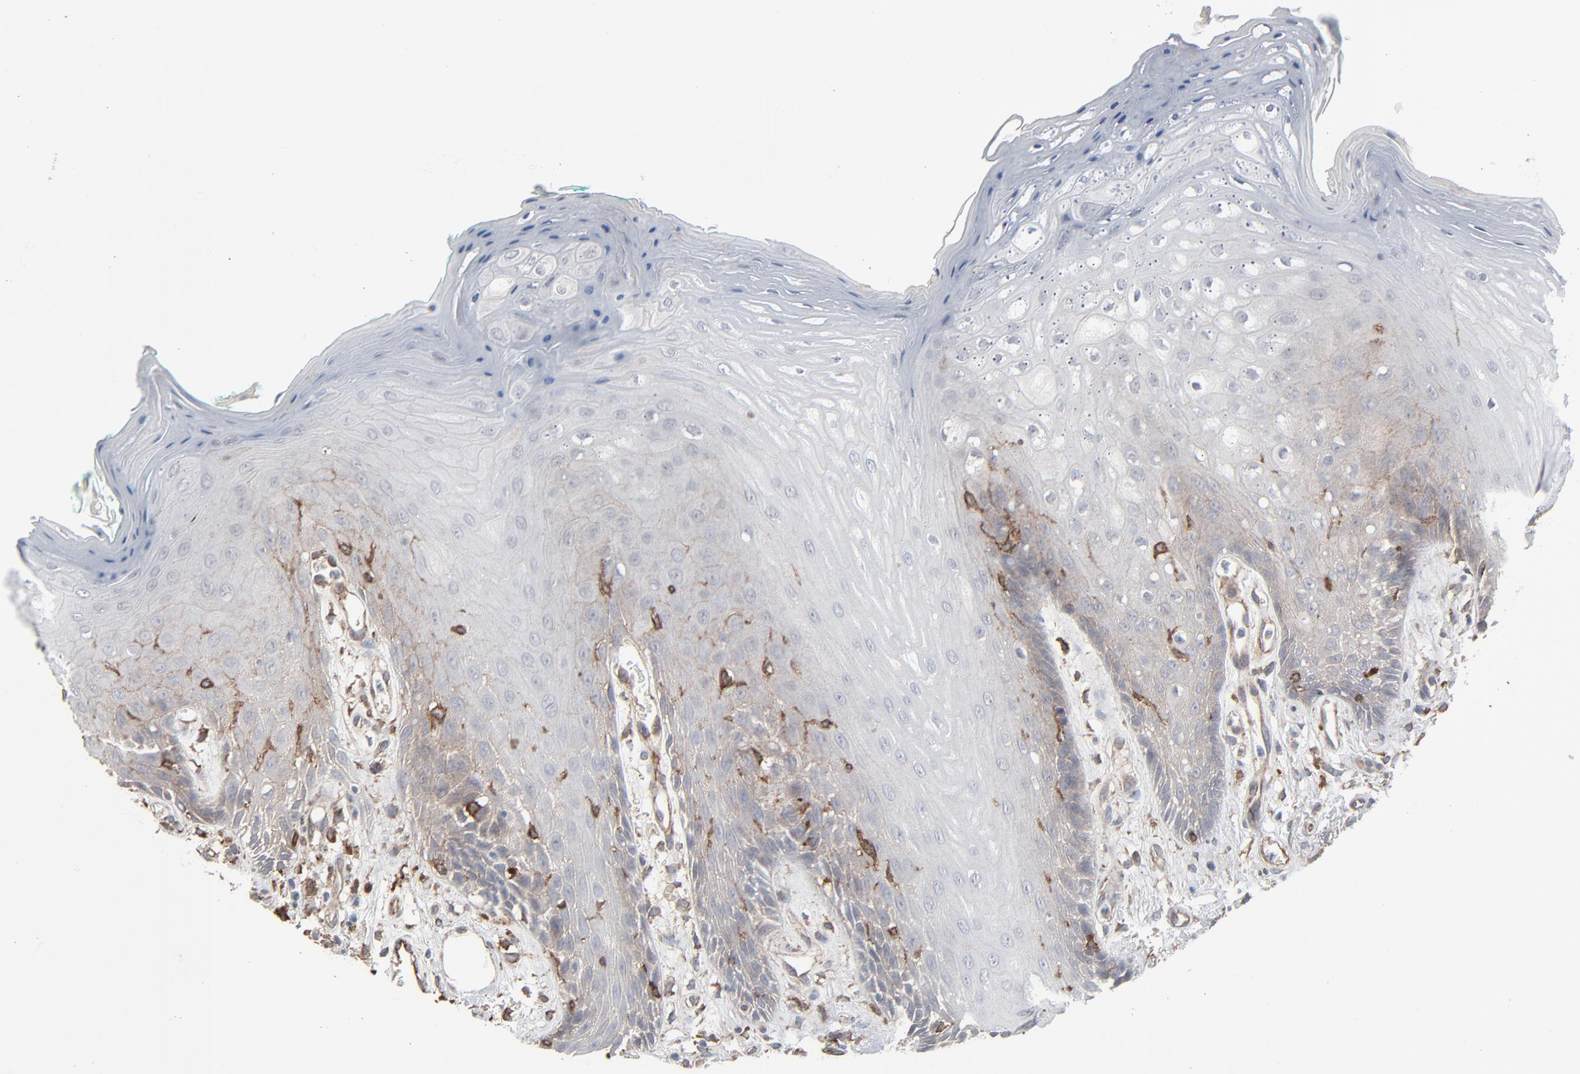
{"staining": {"intensity": "moderate", "quantity": "<25%", "location": "cytoplasmic/membranous"}, "tissue": "oral mucosa", "cell_type": "Squamous epithelial cells", "image_type": "normal", "snomed": [{"axis": "morphology", "description": "Normal tissue, NOS"}, {"axis": "morphology", "description": "Squamous cell carcinoma, NOS"}, {"axis": "topography", "description": "Skeletal muscle"}, {"axis": "topography", "description": "Oral tissue"}, {"axis": "topography", "description": "Head-Neck"}], "caption": "This is a photomicrograph of immunohistochemistry (IHC) staining of unremarkable oral mucosa, which shows moderate staining in the cytoplasmic/membranous of squamous epithelial cells.", "gene": "CTNND1", "patient": {"sex": "female", "age": 84}}